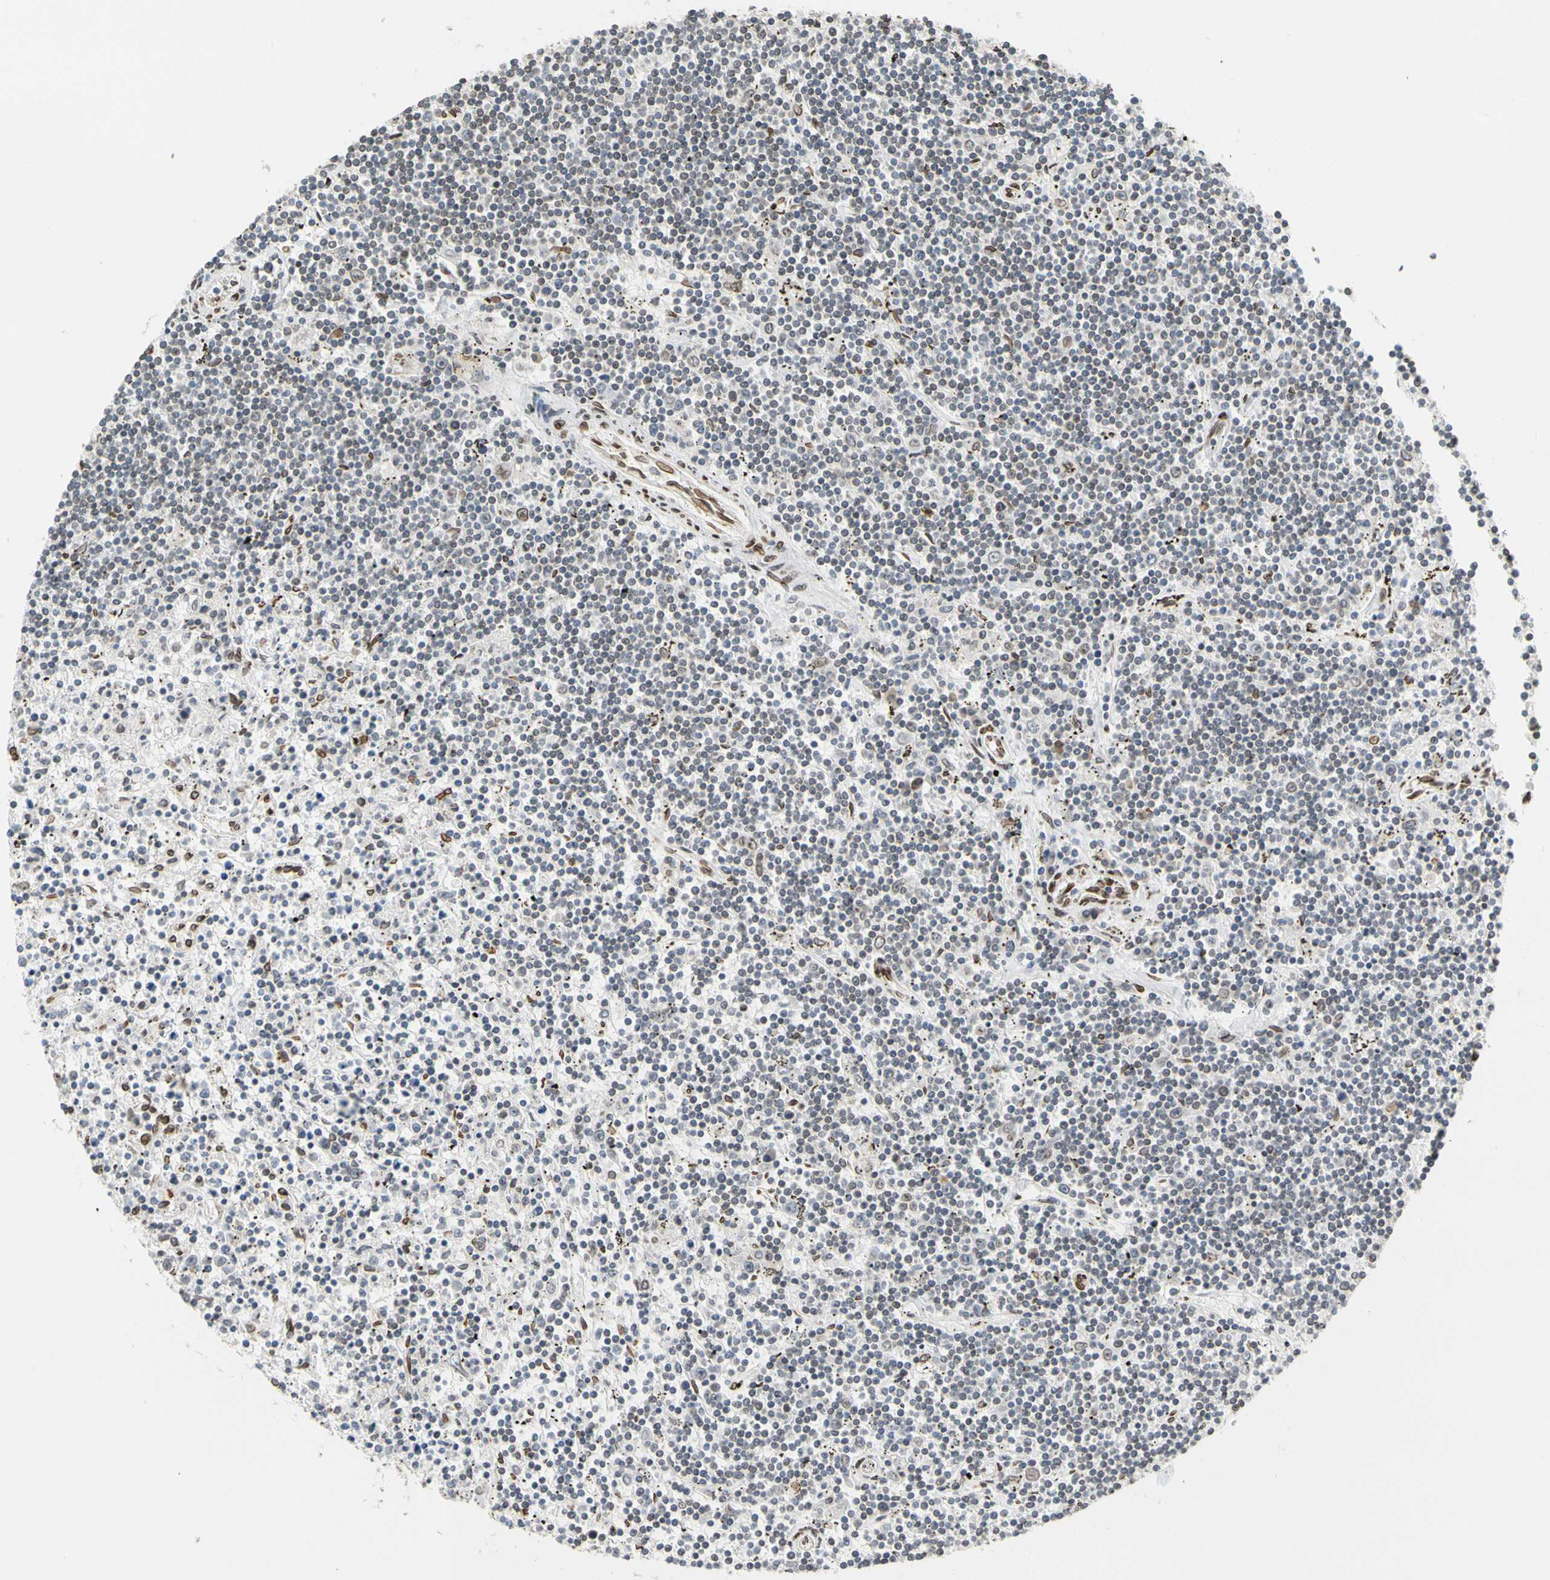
{"staining": {"intensity": "negative", "quantity": "none", "location": "none"}, "tissue": "lymphoma", "cell_type": "Tumor cells", "image_type": "cancer", "snomed": [{"axis": "morphology", "description": "Malignant lymphoma, non-Hodgkin's type, Low grade"}, {"axis": "topography", "description": "Spleen"}], "caption": "High magnification brightfield microscopy of lymphoma stained with DAB (3,3'-diaminobenzidine) (brown) and counterstained with hematoxylin (blue): tumor cells show no significant staining.", "gene": "SUN1", "patient": {"sex": "male", "age": 76}}